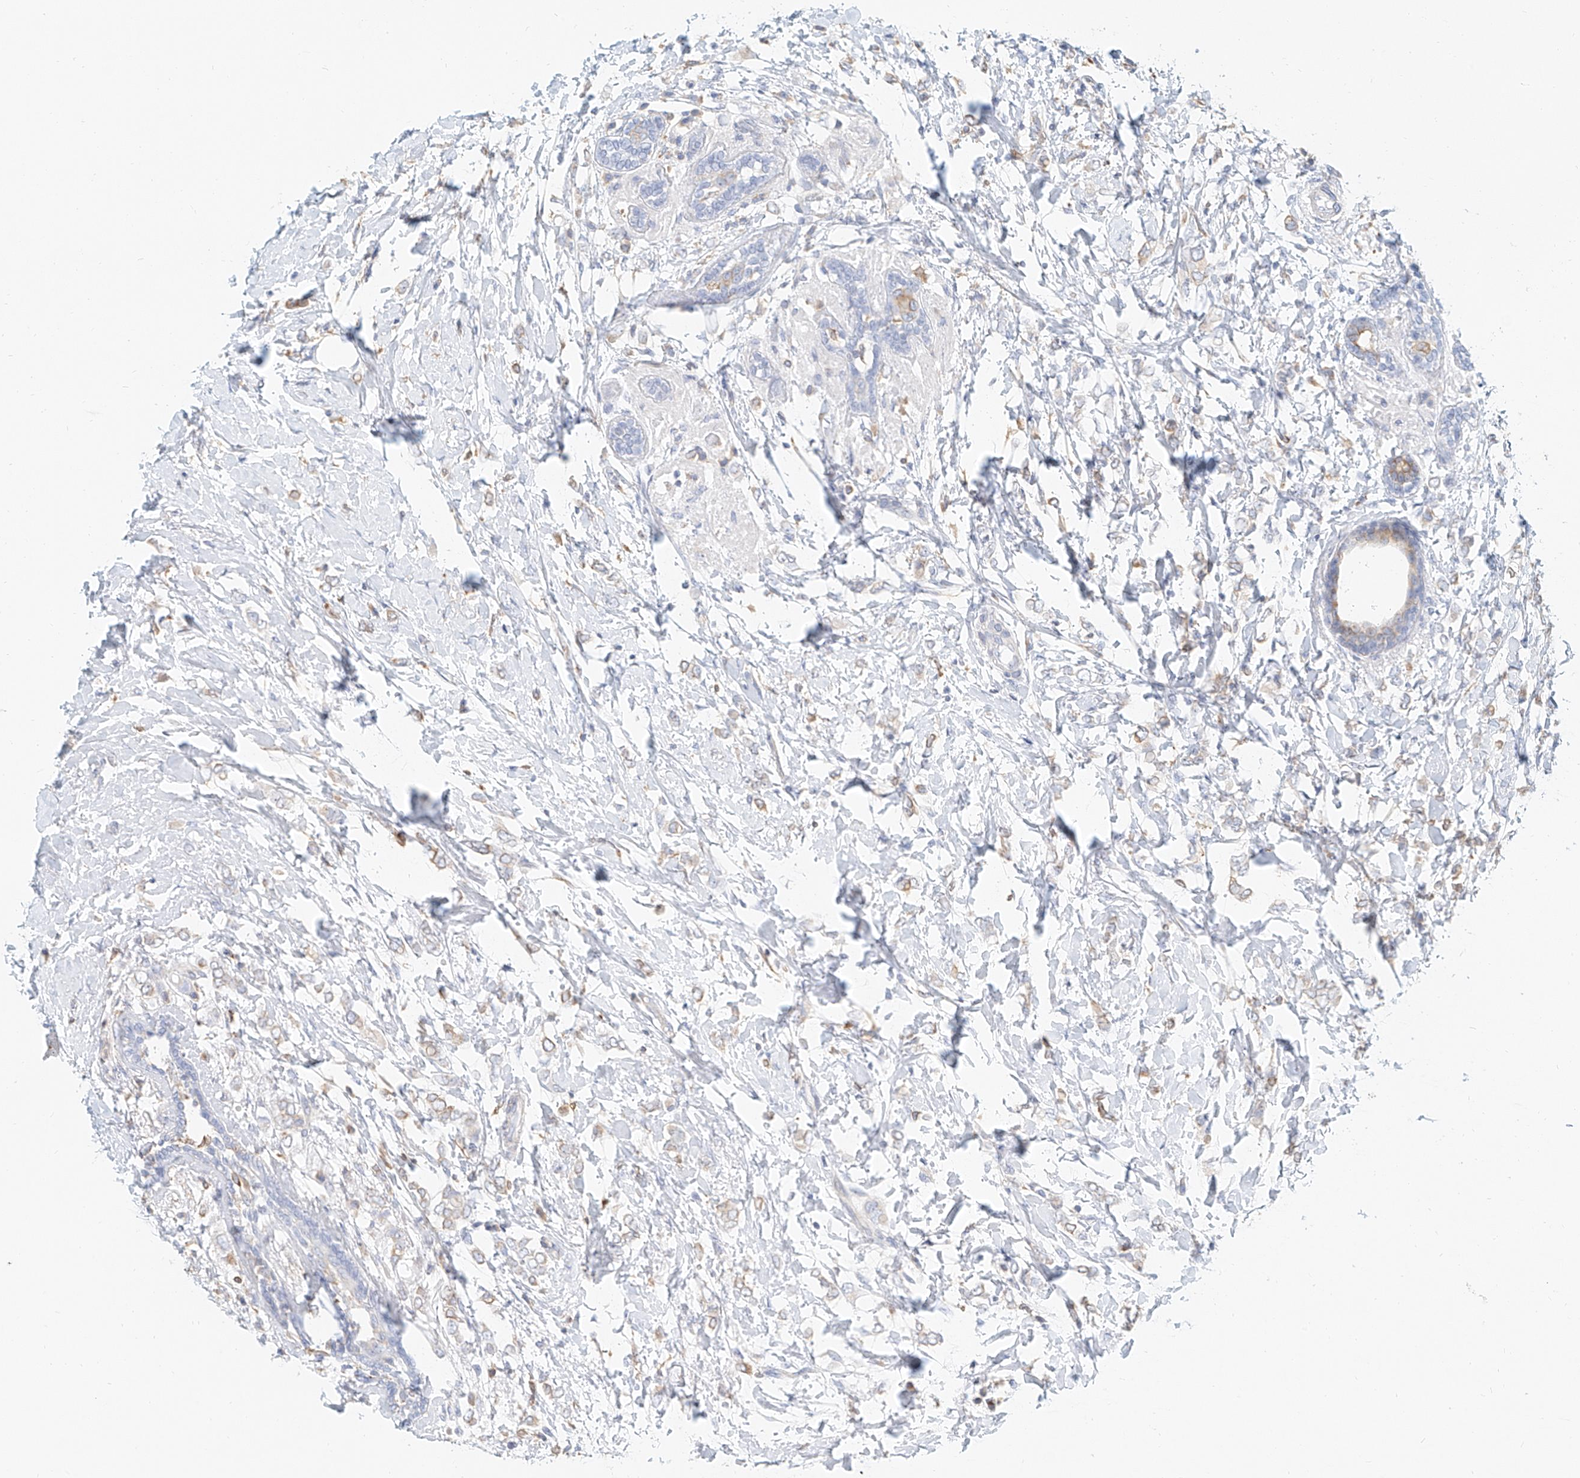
{"staining": {"intensity": "weak", "quantity": "<25%", "location": "cytoplasmic/membranous"}, "tissue": "breast cancer", "cell_type": "Tumor cells", "image_type": "cancer", "snomed": [{"axis": "morphology", "description": "Normal tissue, NOS"}, {"axis": "morphology", "description": "Lobular carcinoma"}, {"axis": "topography", "description": "Breast"}], "caption": "Breast cancer stained for a protein using IHC reveals no staining tumor cells.", "gene": "DHRS7", "patient": {"sex": "female", "age": 47}}